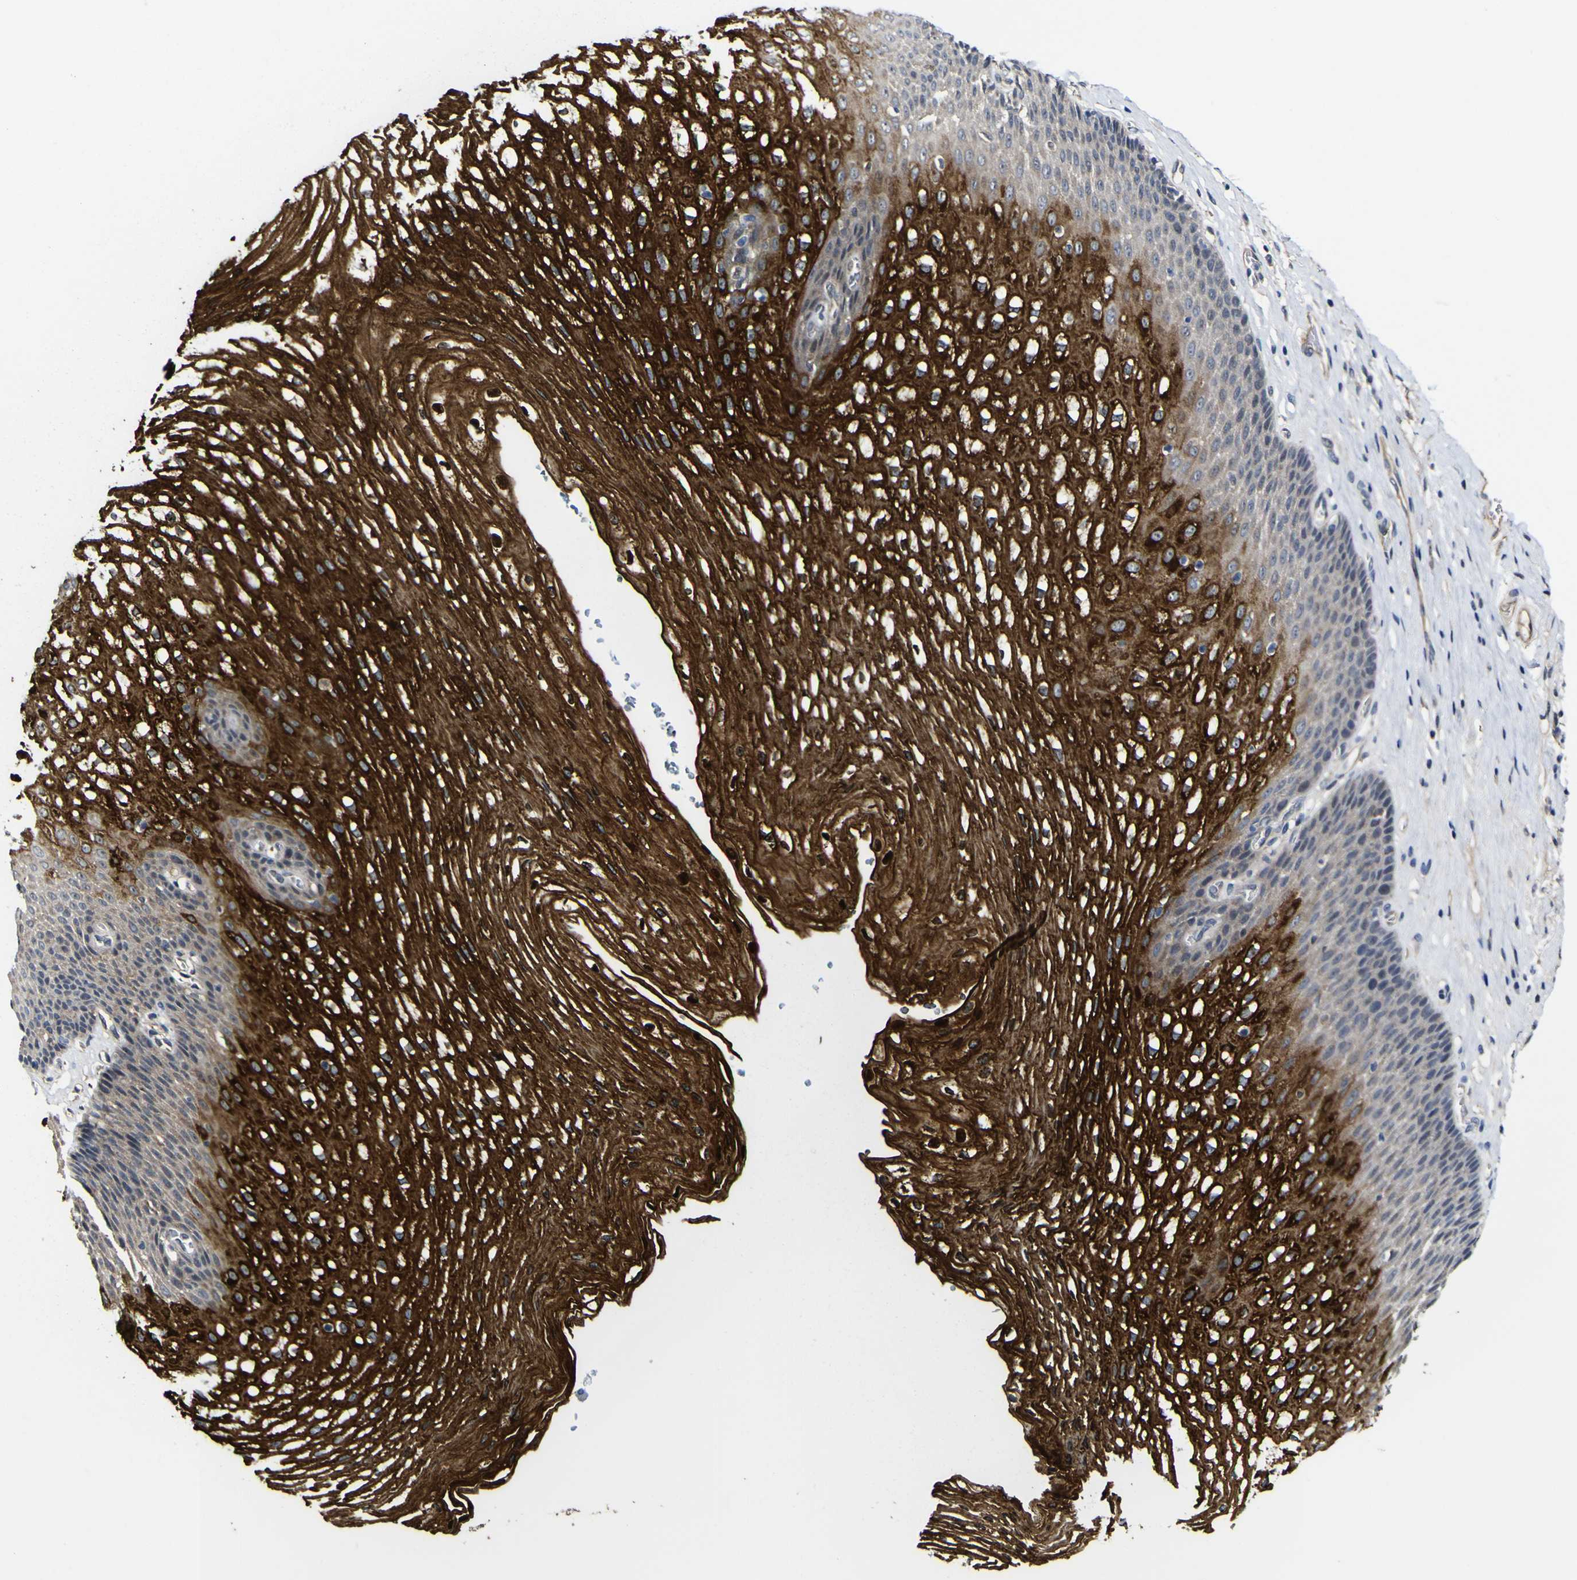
{"staining": {"intensity": "strong", "quantity": ">75%", "location": "cytoplasmic/membranous"}, "tissue": "esophagus", "cell_type": "Squamous epithelial cells", "image_type": "normal", "snomed": [{"axis": "morphology", "description": "Normal tissue, NOS"}, {"axis": "topography", "description": "Esophagus"}], "caption": "Immunohistochemistry photomicrograph of normal esophagus: human esophagus stained using immunohistochemistry (IHC) exhibits high levels of strong protein expression localized specifically in the cytoplasmic/membranous of squamous epithelial cells, appearing as a cytoplasmic/membranous brown color.", "gene": "CCL2", "patient": {"sex": "male", "age": 48}}